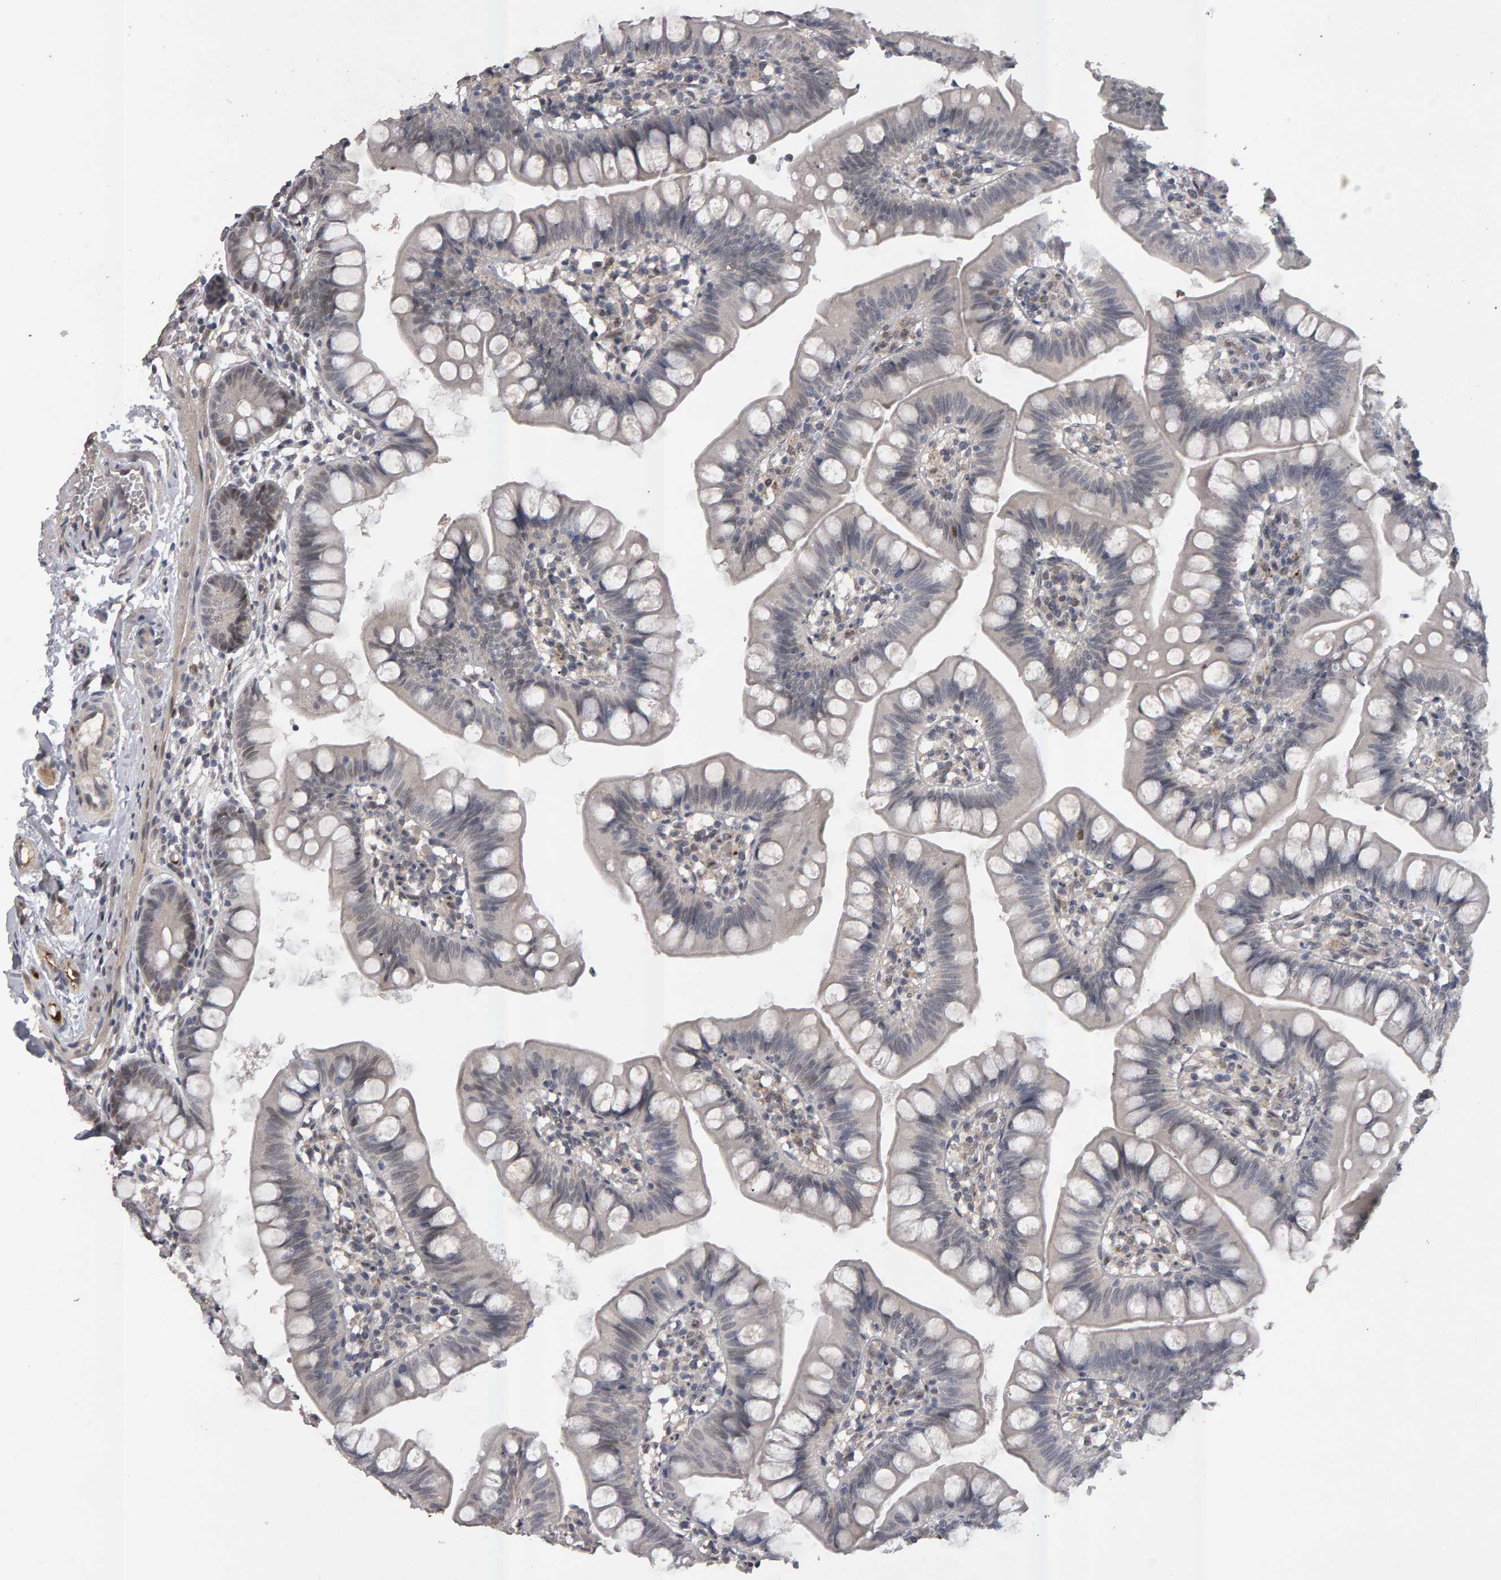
{"staining": {"intensity": "weak", "quantity": "25%-75%", "location": "nuclear"}, "tissue": "small intestine", "cell_type": "Glandular cells", "image_type": "normal", "snomed": [{"axis": "morphology", "description": "Normal tissue, NOS"}, {"axis": "topography", "description": "Small intestine"}], "caption": "Immunohistochemical staining of benign human small intestine displays weak nuclear protein positivity in about 25%-75% of glandular cells. (Stains: DAB in brown, nuclei in blue, Microscopy: brightfield microscopy at high magnification).", "gene": "IPO8", "patient": {"sex": "male", "age": 7}}